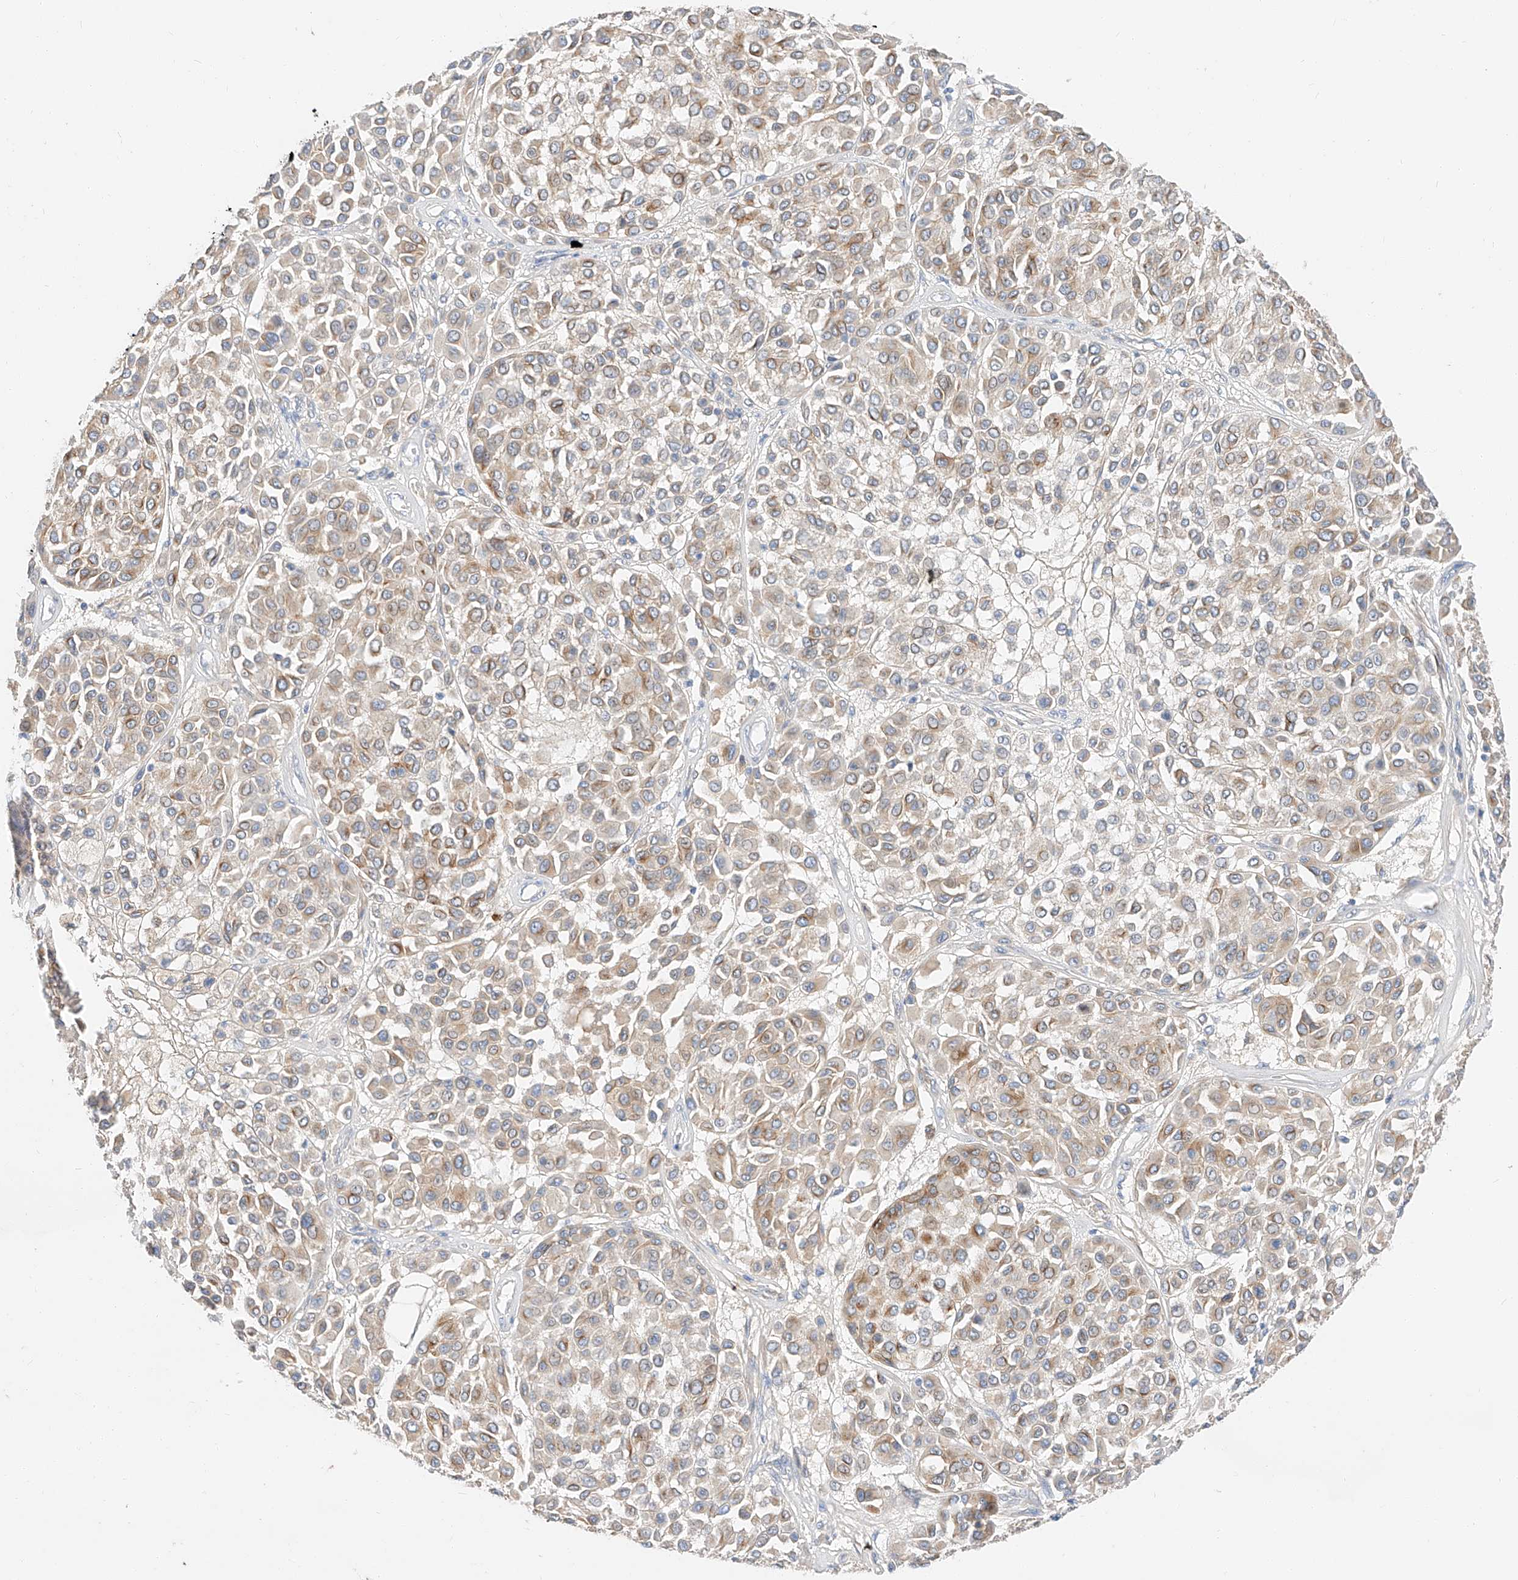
{"staining": {"intensity": "weak", "quantity": "<25%", "location": "cytoplasmic/membranous"}, "tissue": "melanoma", "cell_type": "Tumor cells", "image_type": "cancer", "snomed": [{"axis": "morphology", "description": "Malignant melanoma, Metastatic site"}, {"axis": "topography", "description": "Soft tissue"}], "caption": "Tumor cells show no significant protein expression in melanoma.", "gene": "MAP7", "patient": {"sex": "male", "age": 41}}